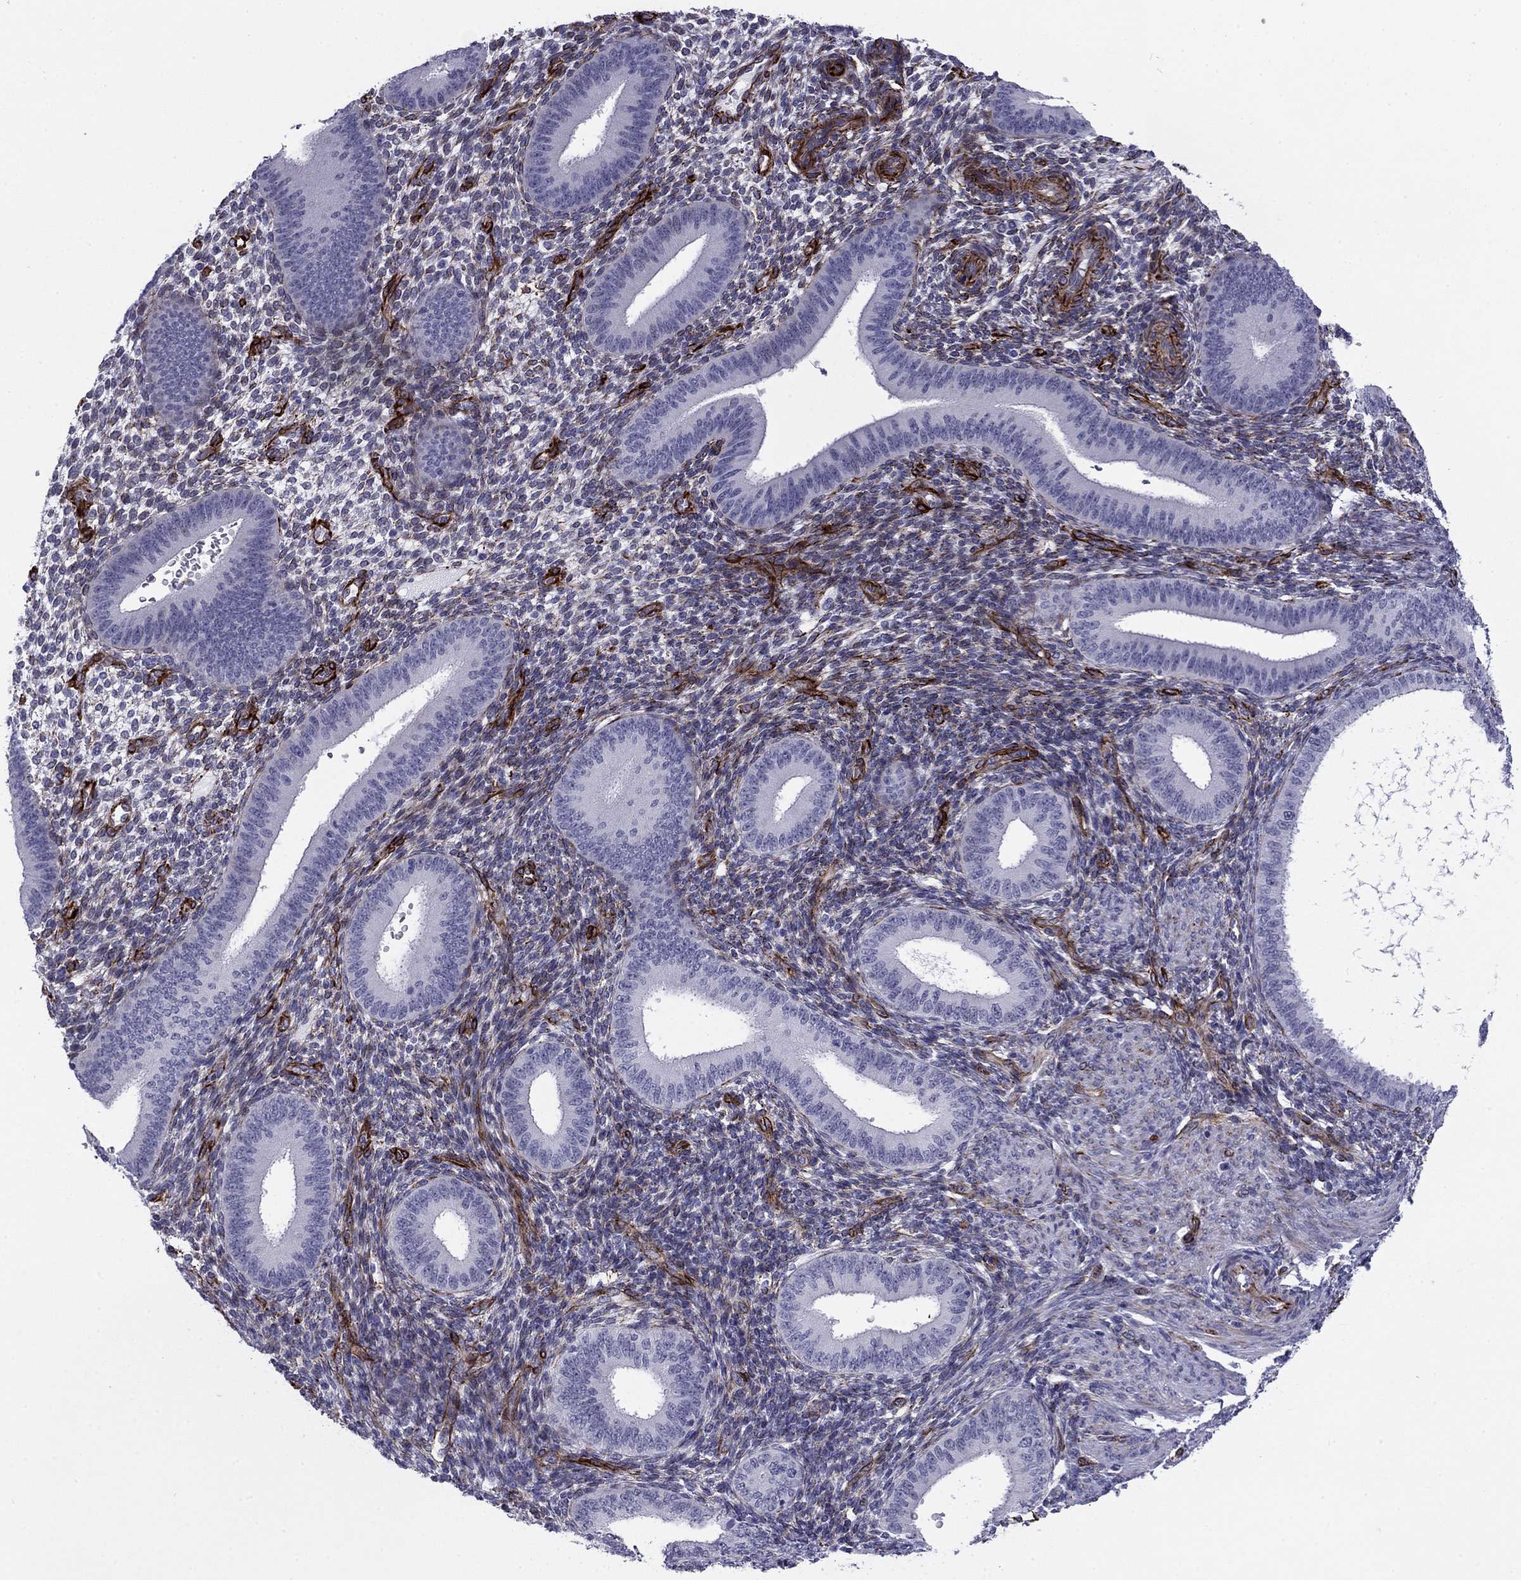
{"staining": {"intensity": "negative", "quantity": "none", "location": "none"}, "tissue": "endometrium", "cell_type": "Cells in endometrial stroma", "image_type": "normal", "snomed": [{"axis": "morphology", "description": "Normal tissue, NOS"}, {"axis": "topography", "description": "Endometrium"}], "caption": "The immunohistochemistry photomicrograph has no significant staining in cells in endometrial stroma of endometrium.", "gene": "ANKS4B", "patient": {"sex": "female", "age": 39}}